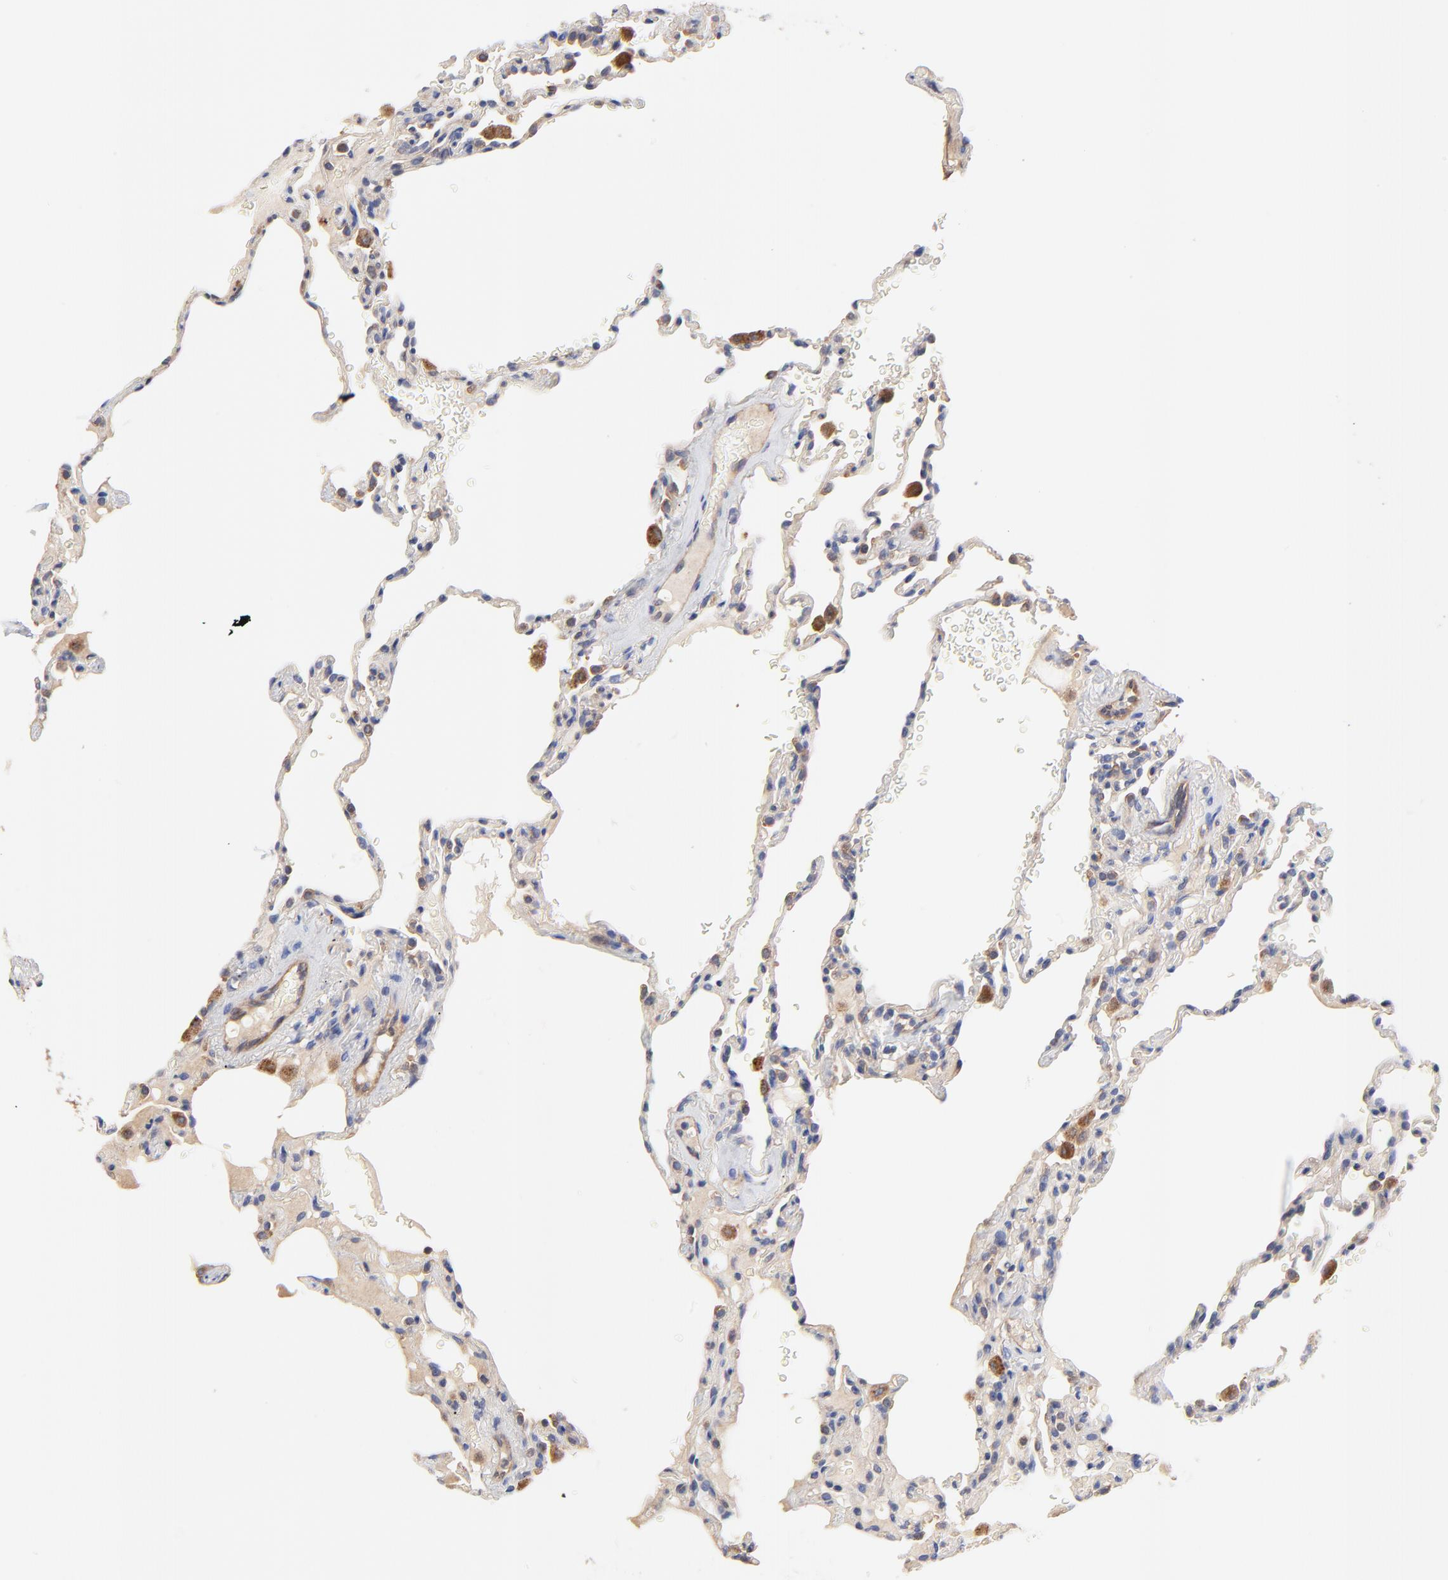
{"staining": {"intensity": "negative", "quantity": "none", "location": "none"}, "tissue": "lung", "cell_type": "Alveolar cells", "image_type": "normal", "snomed": [{"axis": "morphology", "description": "Normal tissue, NOS"}, {"axis": "topography", "description": "Lung"}], "caption": "An IHC histopathology image of normal lung is shown. There is no staining in alveolar cells of lung. Nuclei are stained in blue.", "gene": "FBXL2", "patient": {"sex": "male", "age": 59}}